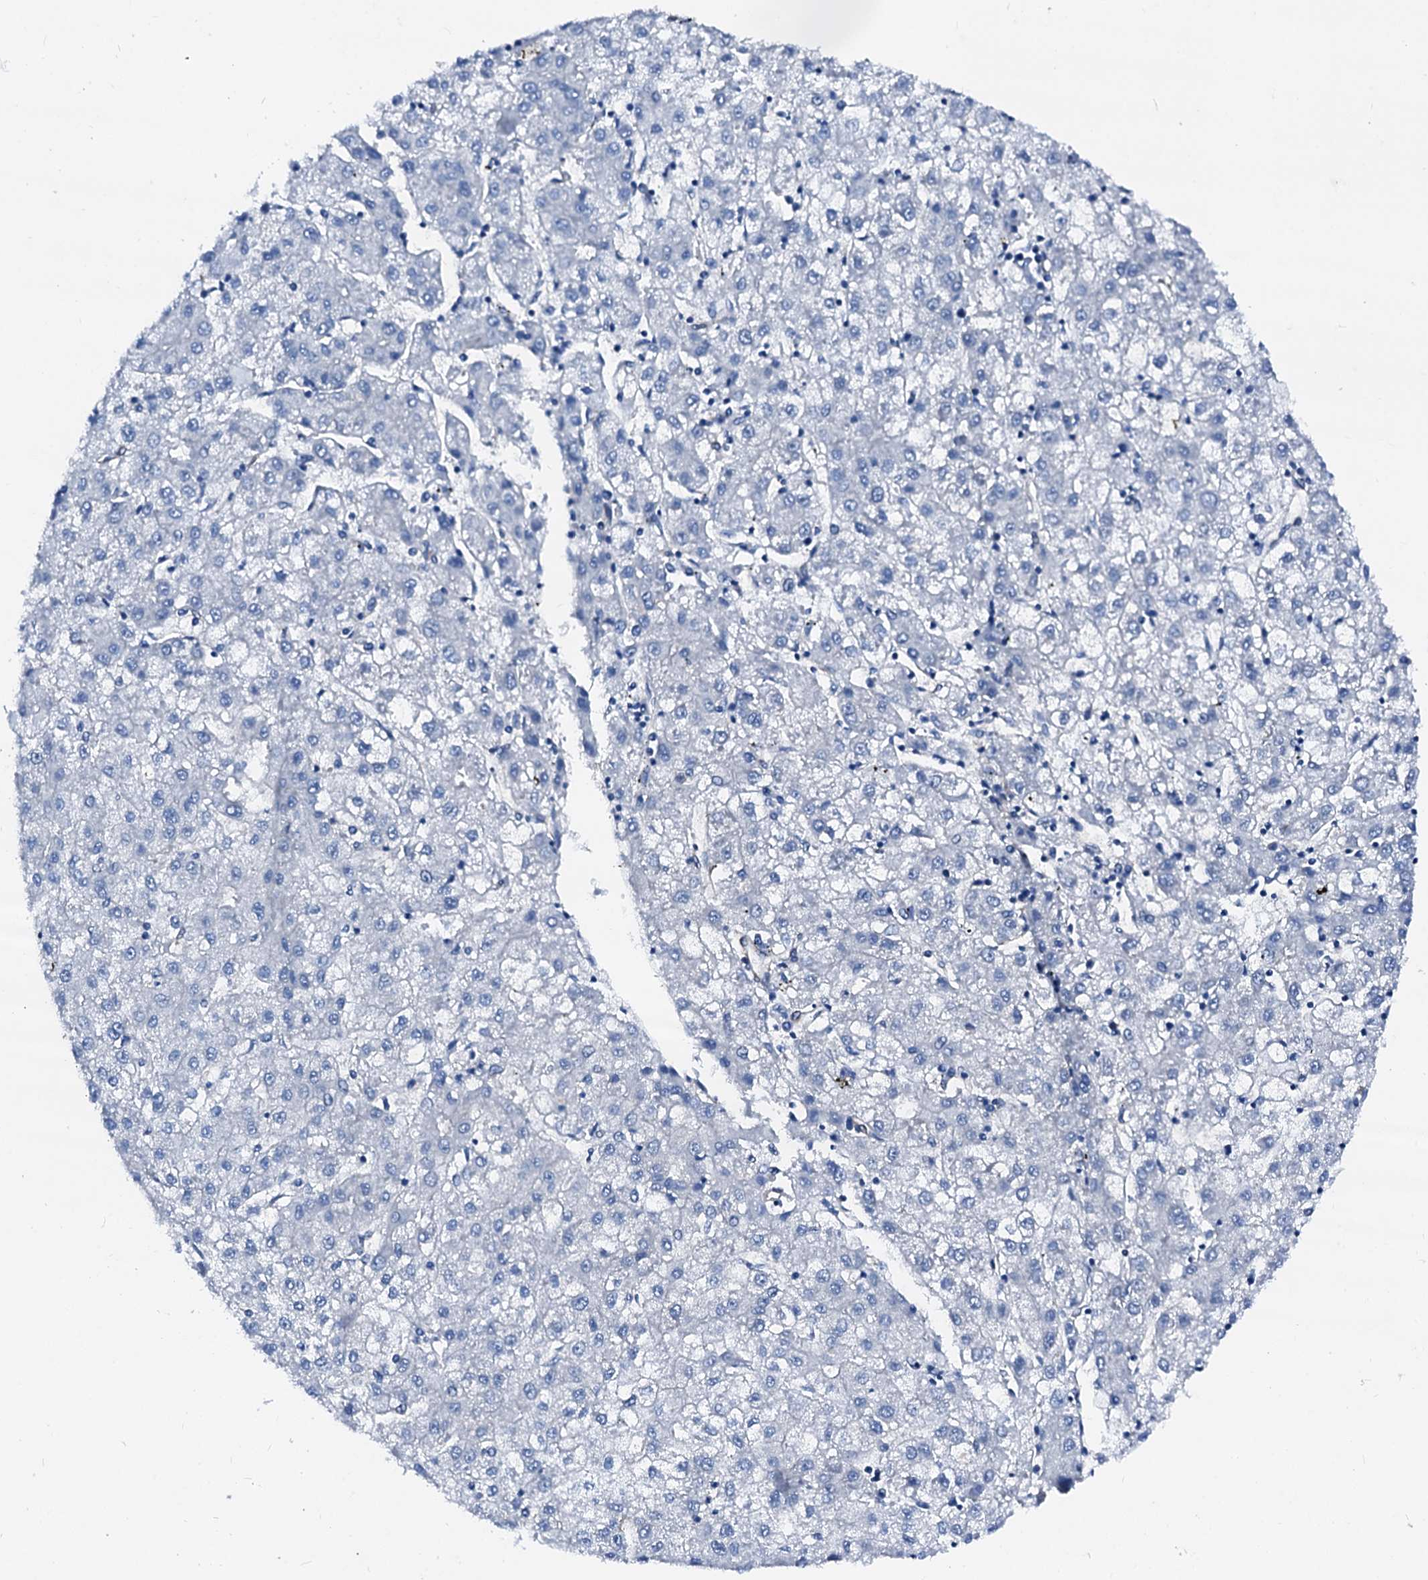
{"staining": {"intensity": "negative", "quantity": "none", "location": "none"}, "tissue": "liver cancer", "cell_type": "Tumor cells", "image_type": "cancer", "snomed": [{"axis": "morphology", "description": "Carcinoma, Hepatocellular, NOS"}, {"axis": "topography", "description": "Liver"}], "caption": "Immunohistochemistry histopathology image of human liver hepatocellular carcinoma stained for a protein (brown), which shows no staining in tumor cells. (DAB (3,3'-diaminobenzidine) IHC visualized using brightfield microscopy, high magnification).", "gene": "CSN2", "patient": {"sex": "male", "age": 72}}